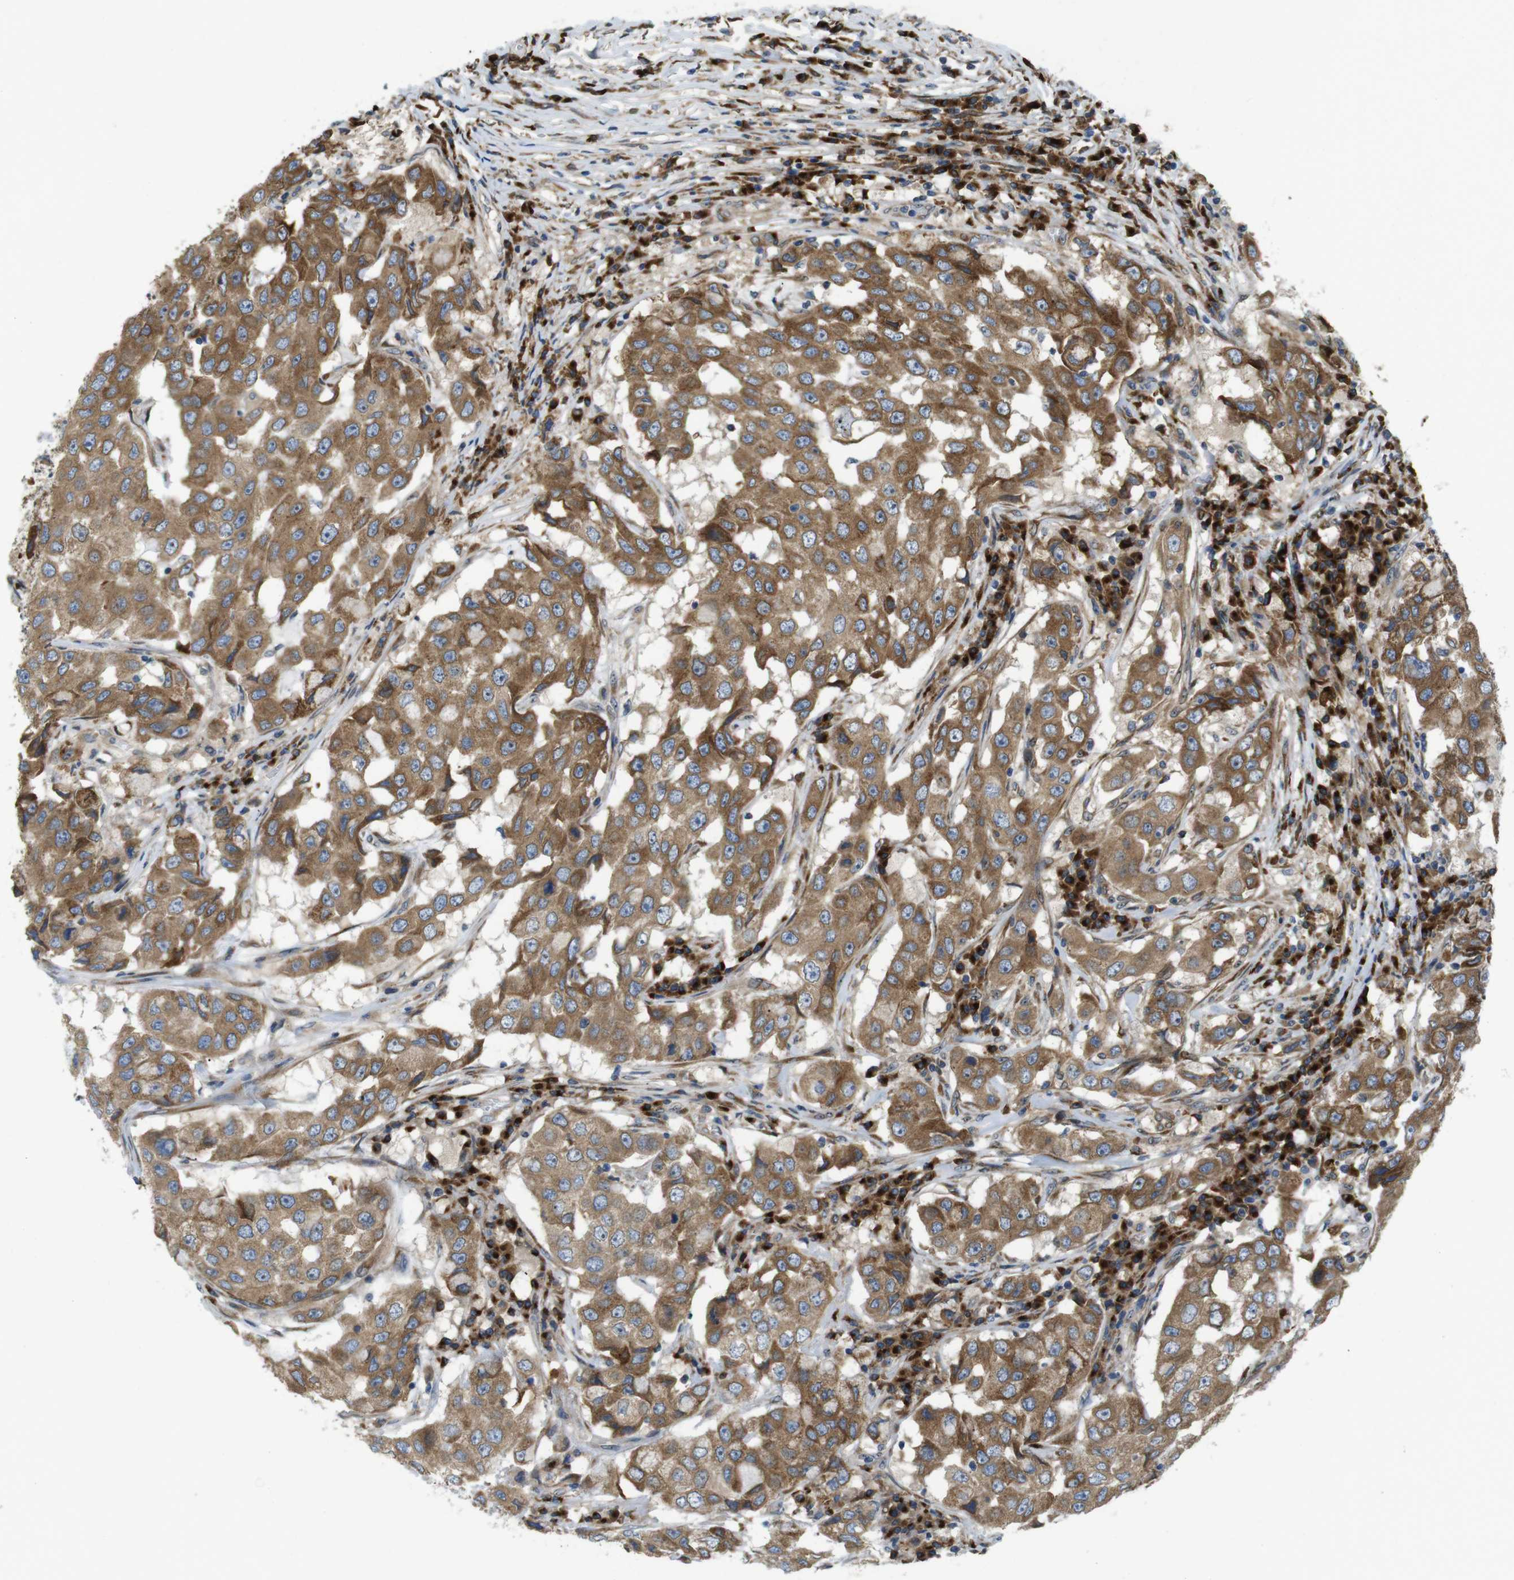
{"staining": {"intensity": "moderate", "quantity": ">75%", "location": "cytoplasmic/membranous"}, "tissue": "breast cancer", "cell_type": "Tumor cells", "image_type": "cancer", "snomed": [{"axis": "morphology", "description": "Duct carcinoma"}, {"axis": "topography", "description": "Breast"}], "caption": "Immunohistochemical staining of breast cancer (intraductal carcinoma) reveals medium levels of moderate cytoplasmic/membranous protein expression in approximately >75% of tumor cells. (Stains: DAB (3,3'-diaminobenzidine) in brown, nuclei in blue, Microscopy: brightfield microscopy at high magnification).", "gene": "TMEM143", "patient": {"sex": "female", "age": 27}}